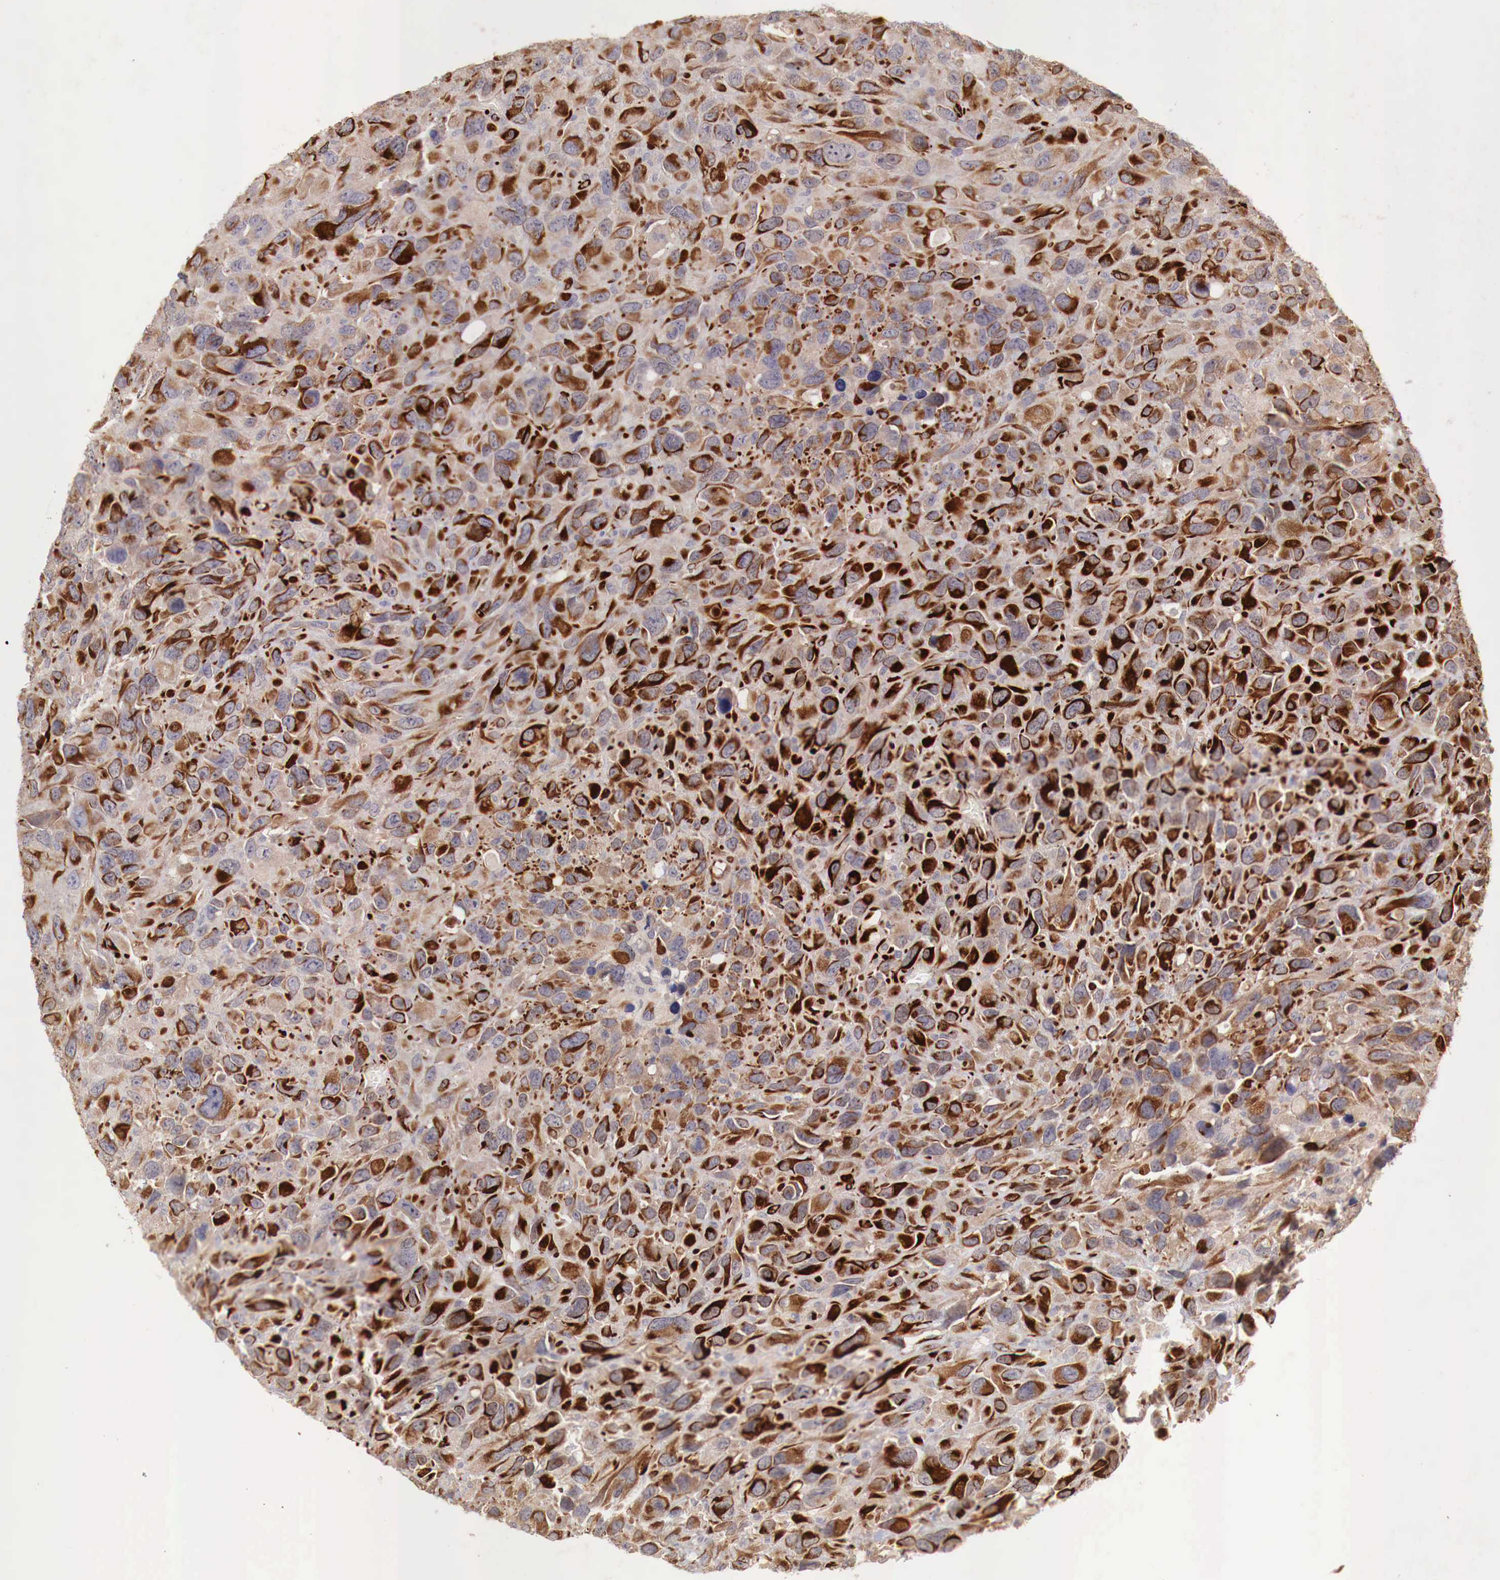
{"staining": {"intensity": "strong", "quantity": "25%-75%", "location": "cytoplasmic/membranous"}, "tissue": "renal cancer", "cell_type": "Tumor cells", "image_type": "cancer", "snomed": [{"axis": "morphology", "description": "Adenocarcinoma, NOS"}, {"axis": "topography", "description": "Kidney"}], "caption": "This image shows immunohistochemistry (IHC) staining of human renal adenocarcinoma, with high strong cytoplasmic/membranous staining in about 25%-75% of tumor cells.", "gene": "WT1", "patient": {"sex": "male", "age": 79}}